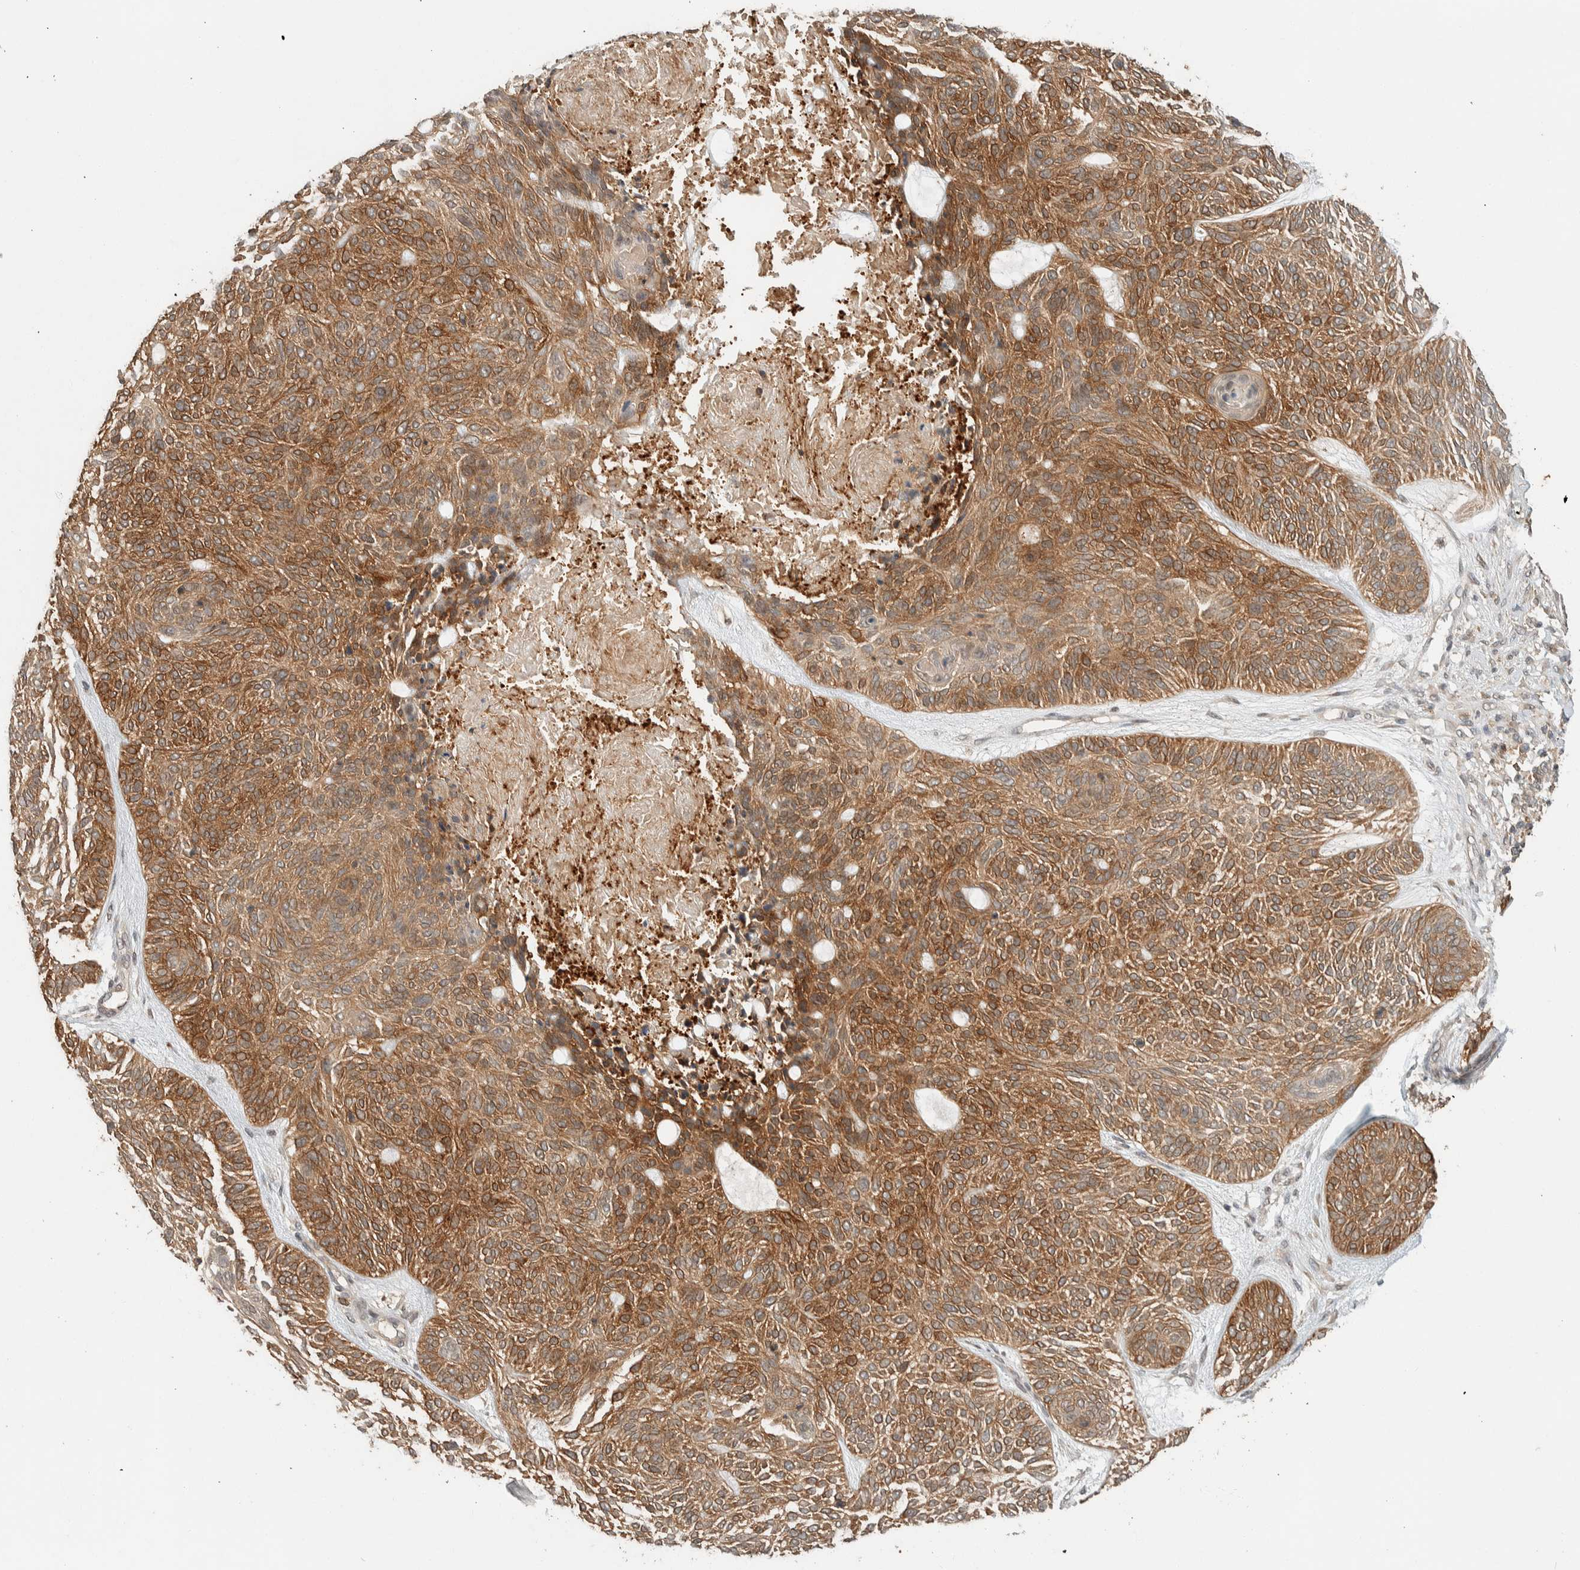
{"staining": {"intensity": "moderate", "quantity": ">75%", "location": "cytoplasmic/membranous"}, "tissue": "skin cancer", "cell_type": "Tumor cells", "image_type": "cancer", "snomed": [{"axis": "morphology", "description": "Basal cell carcinoma"}, {"axis": "topography", "description": "Skin"}], "caption": "The immunohistochemical stain highlights moderate cytoplasmic/membranous staining in tumor cells of skin cancer tissue.", "gene": "ZNF567", "patient": {"sex": "male", "age": 55}}